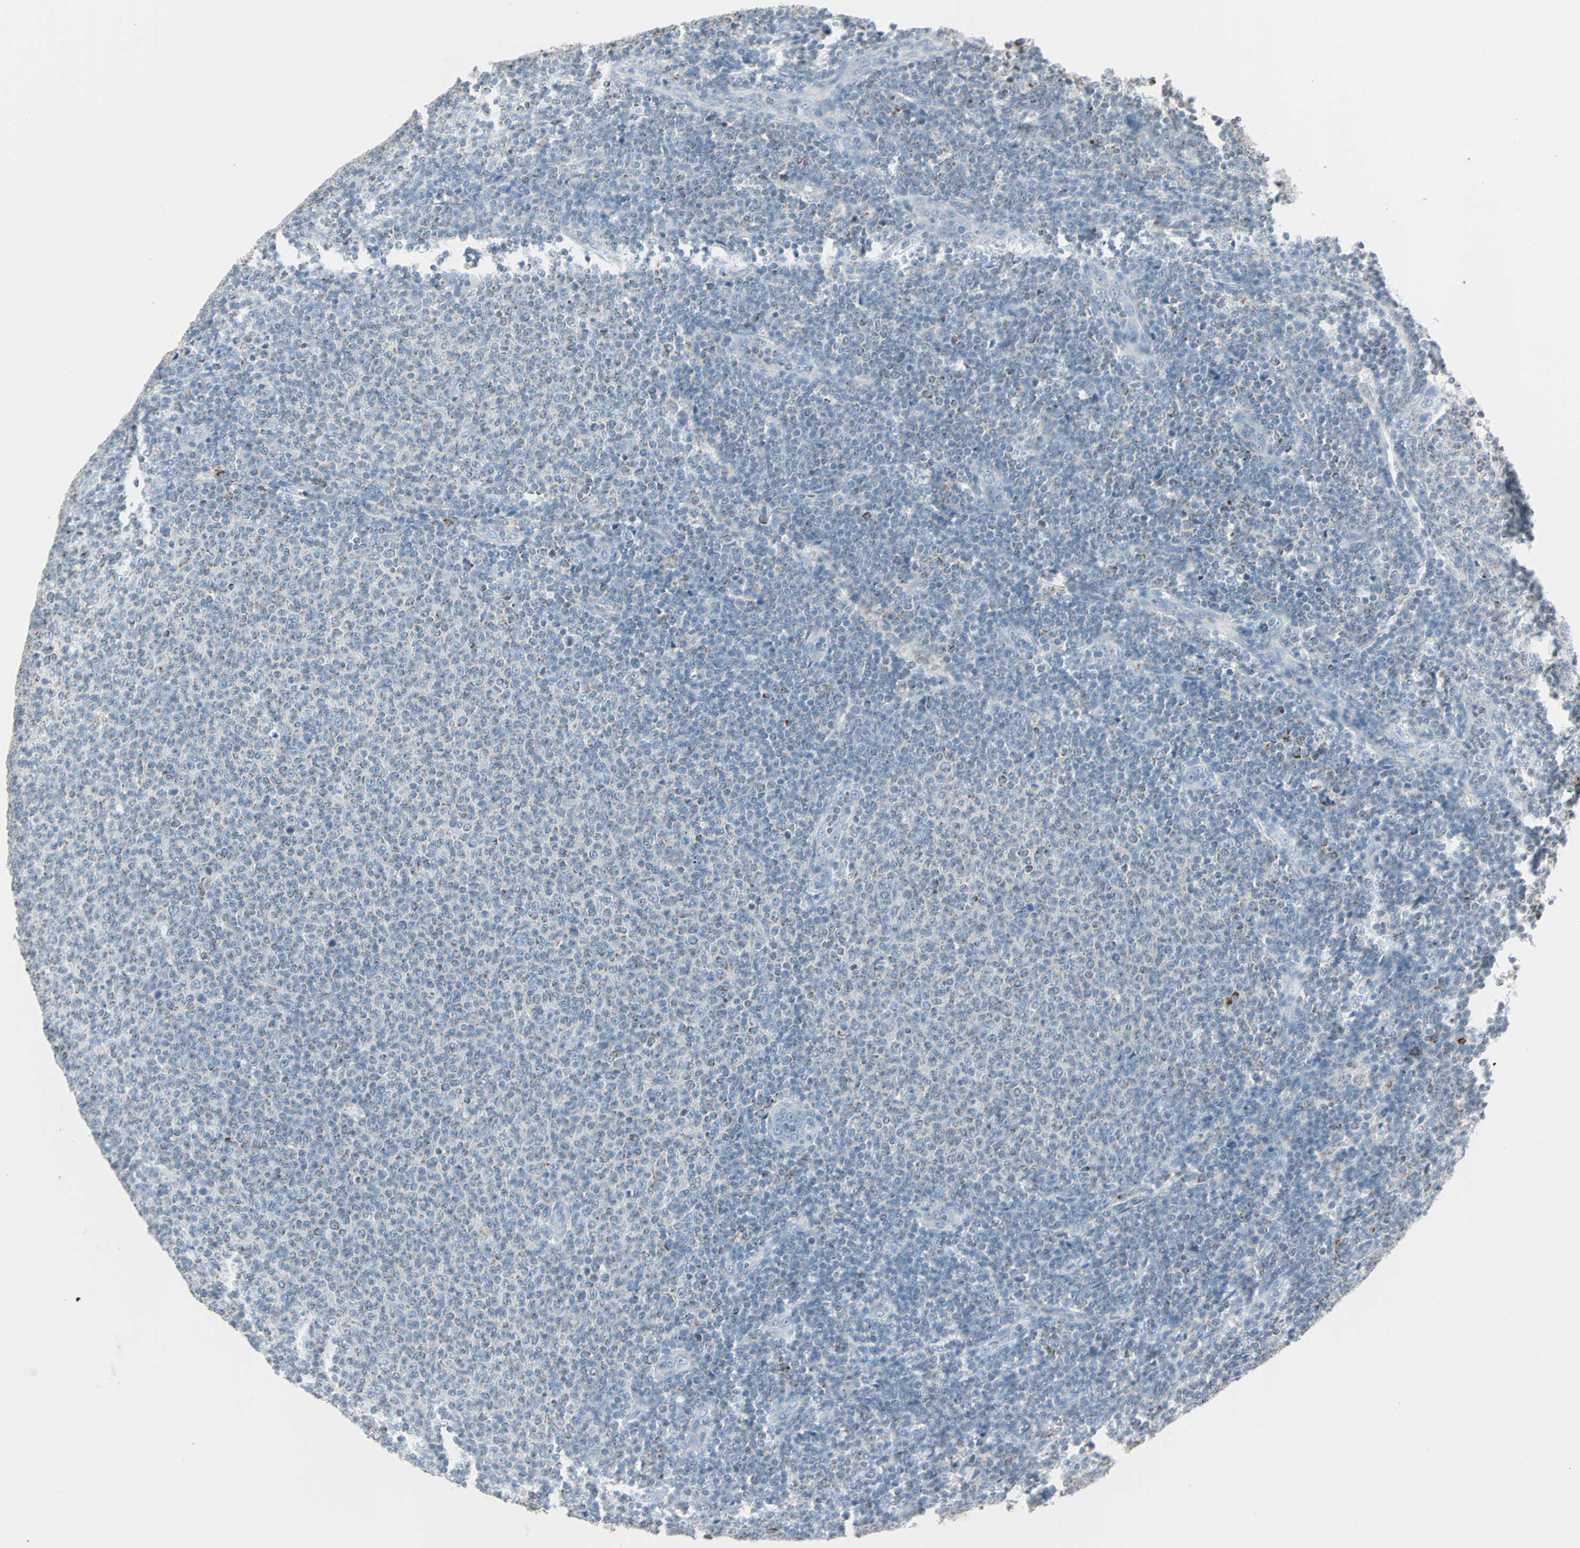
{"staining": {"intensity": "weak", "quantity": "<25%", "location": "cytoplasmic/membranous"}, "tissue": "lymphoma", "cell_type": "Tumor cells", "image_type": "cancer", "snomed": [{"axis": "morphology", "description": "Malignant lymphoma, non-Hodgkin's type, Low grade"}, {"axis": "topography", "description": "Lymph node"}], "caption": "Tumor cells show no significant protein positivity in low-grade malignant lymphoma, non-Hodgkin's type.", "gene": "IDH2", "patient": {"sex": "male", "age": 66}}